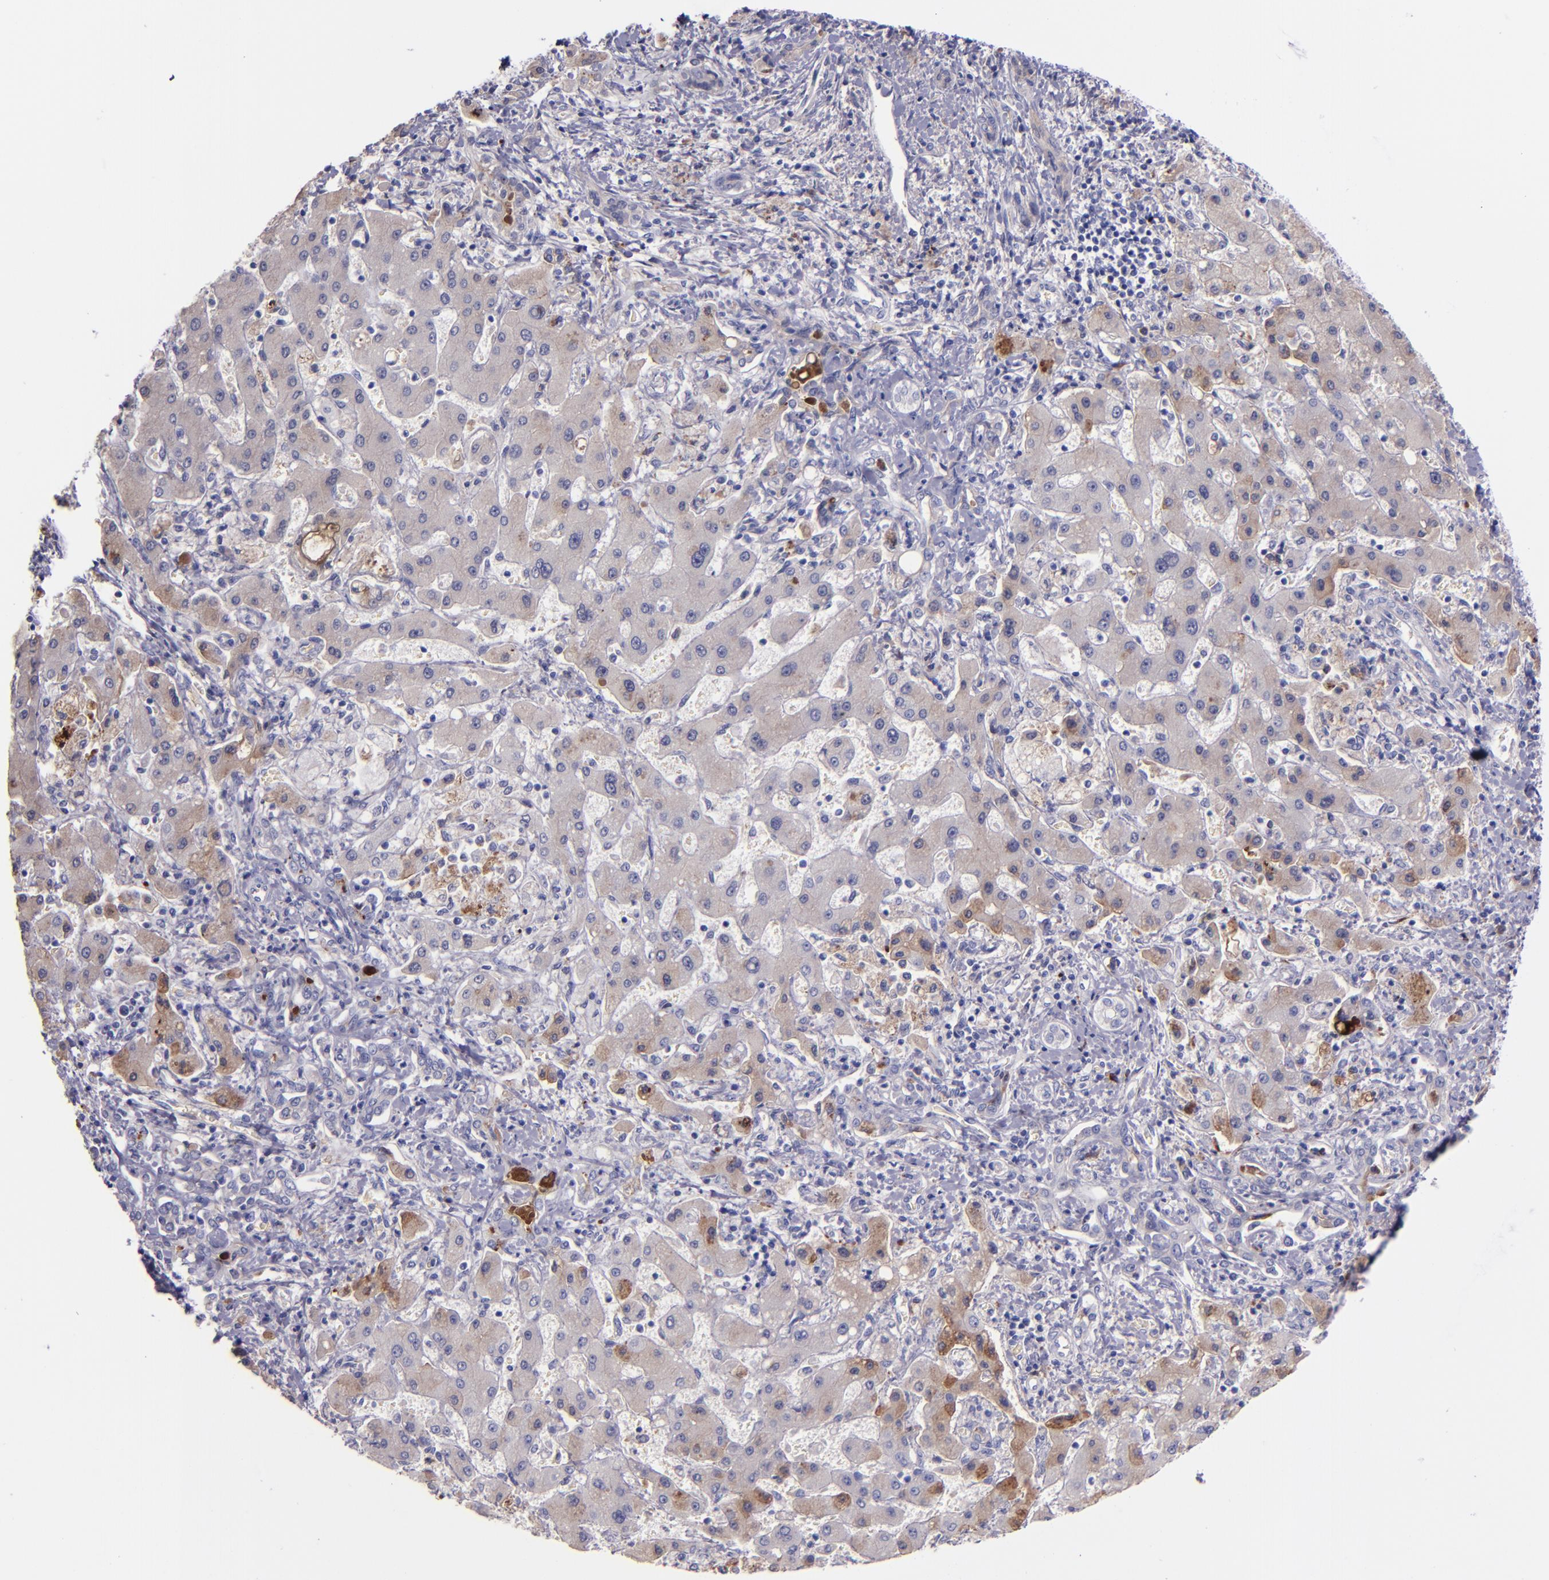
{"staining": {"intensity": "moderate", "quantity": "<25%", "location": "cytoplasmic/membranous"}, "tissue": "liver cancer", "cell_type": "Tumor cells", "image_type": "cancer", "snomed": [{"axis": "morphology", "description": "Cholangiocarcinoma"}, {"axis": "topography", "description": "Liver"}], "caption": "Liver cancer stained with a brown dye shows moderate cytoplasmic/membranous positive positivity in about <25% of tumor cells.", "gene": "KNG1", "patient": {"sex": "male", "age": 50}}